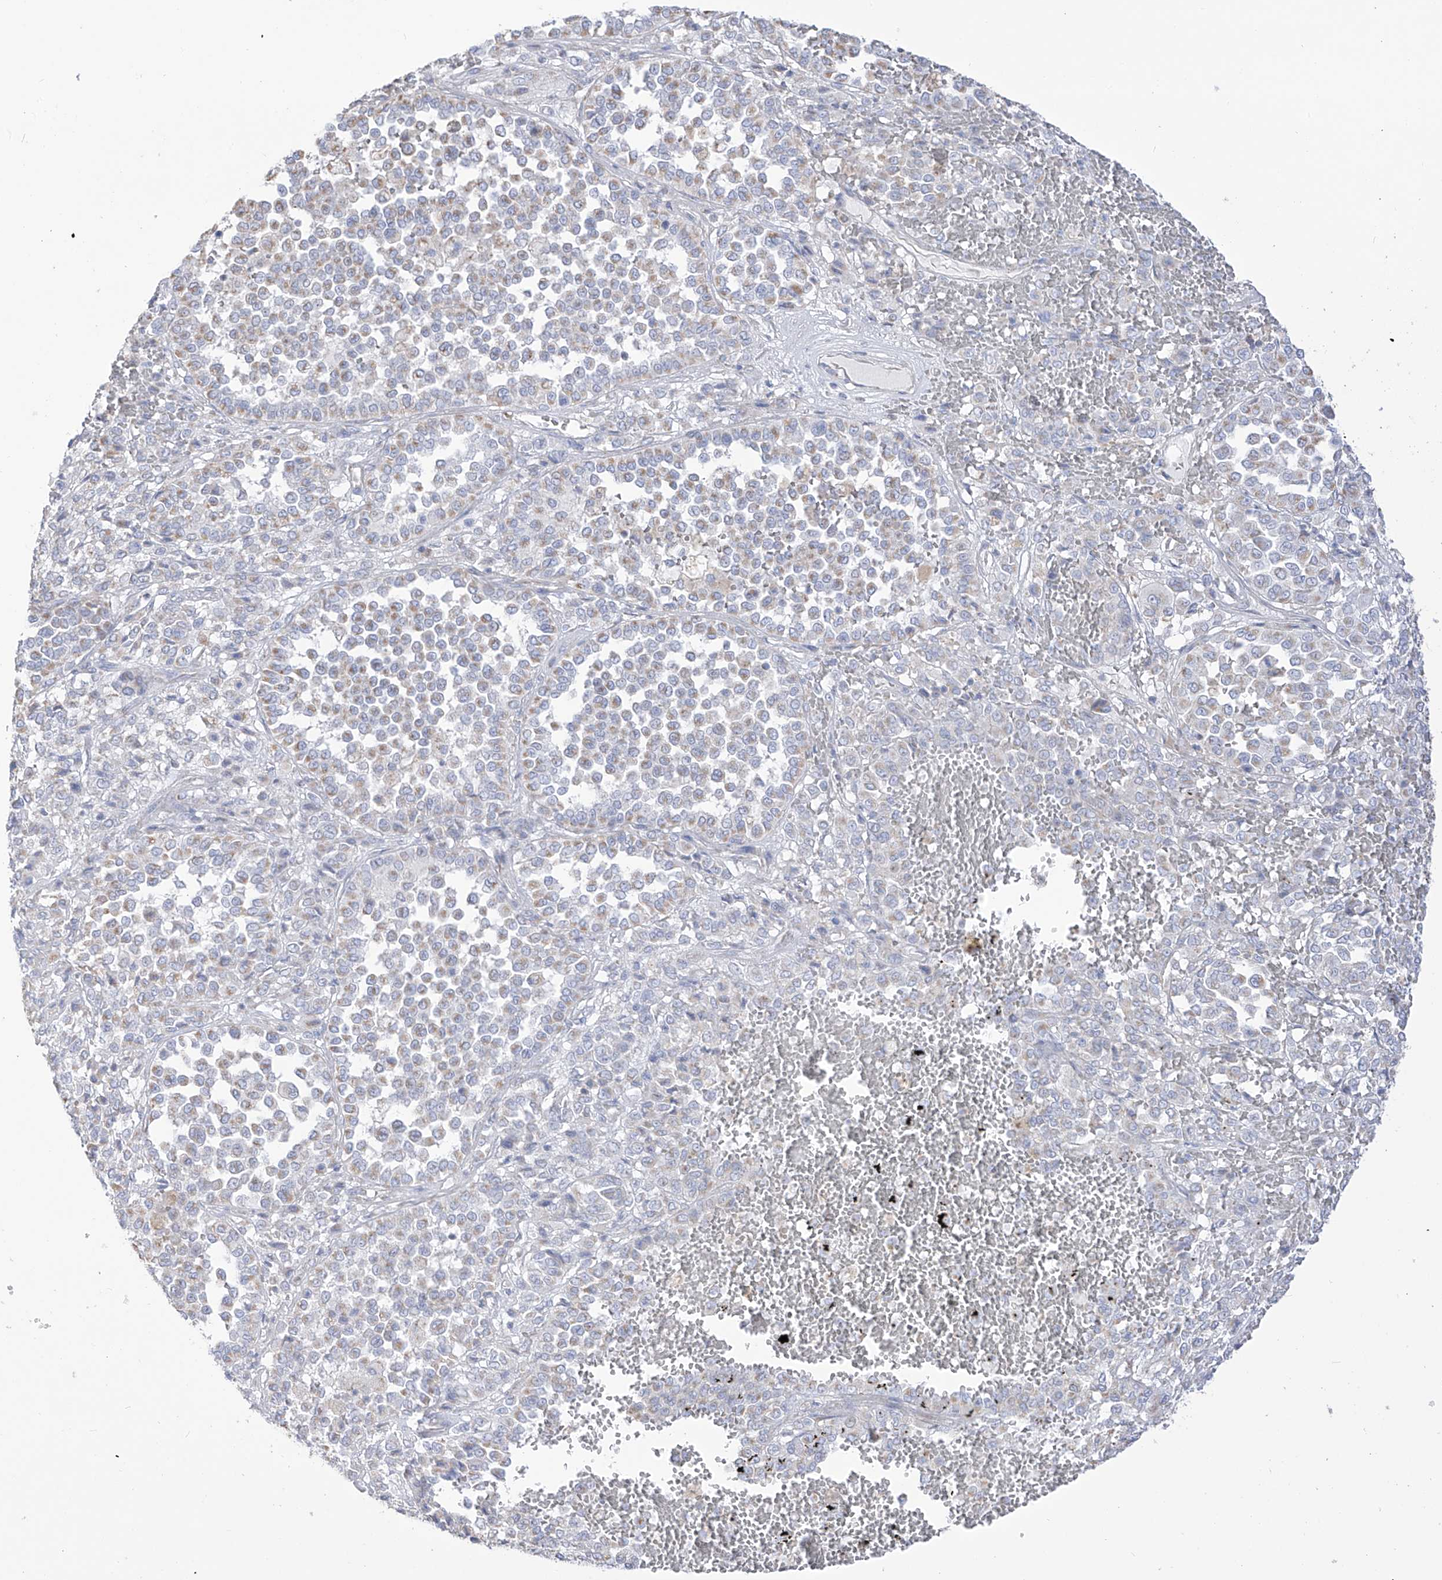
{"staining": {"intensity": "weak", "quantity": "<25%", "location": "cytoplasmic/membranous"}, "tissue": "melanoma", "cell_type": "Tumor cells", "image_type": "cancer", "snomed": [{"axis": "morphology", "description": "Malignant melanoma, Metastatic site"}, {"axis": "topography", "description": "Pancreas"}], "caption": "Immunohistochemical staining of melanoma reveals no significant expression in tumor cells. (DAB (3,3'-diaminobenzidine) IHC visualized using brightfield microscopy, high magnification).", "gene": "RCHY1", "patient": {"sex": "female", "age": 30}}